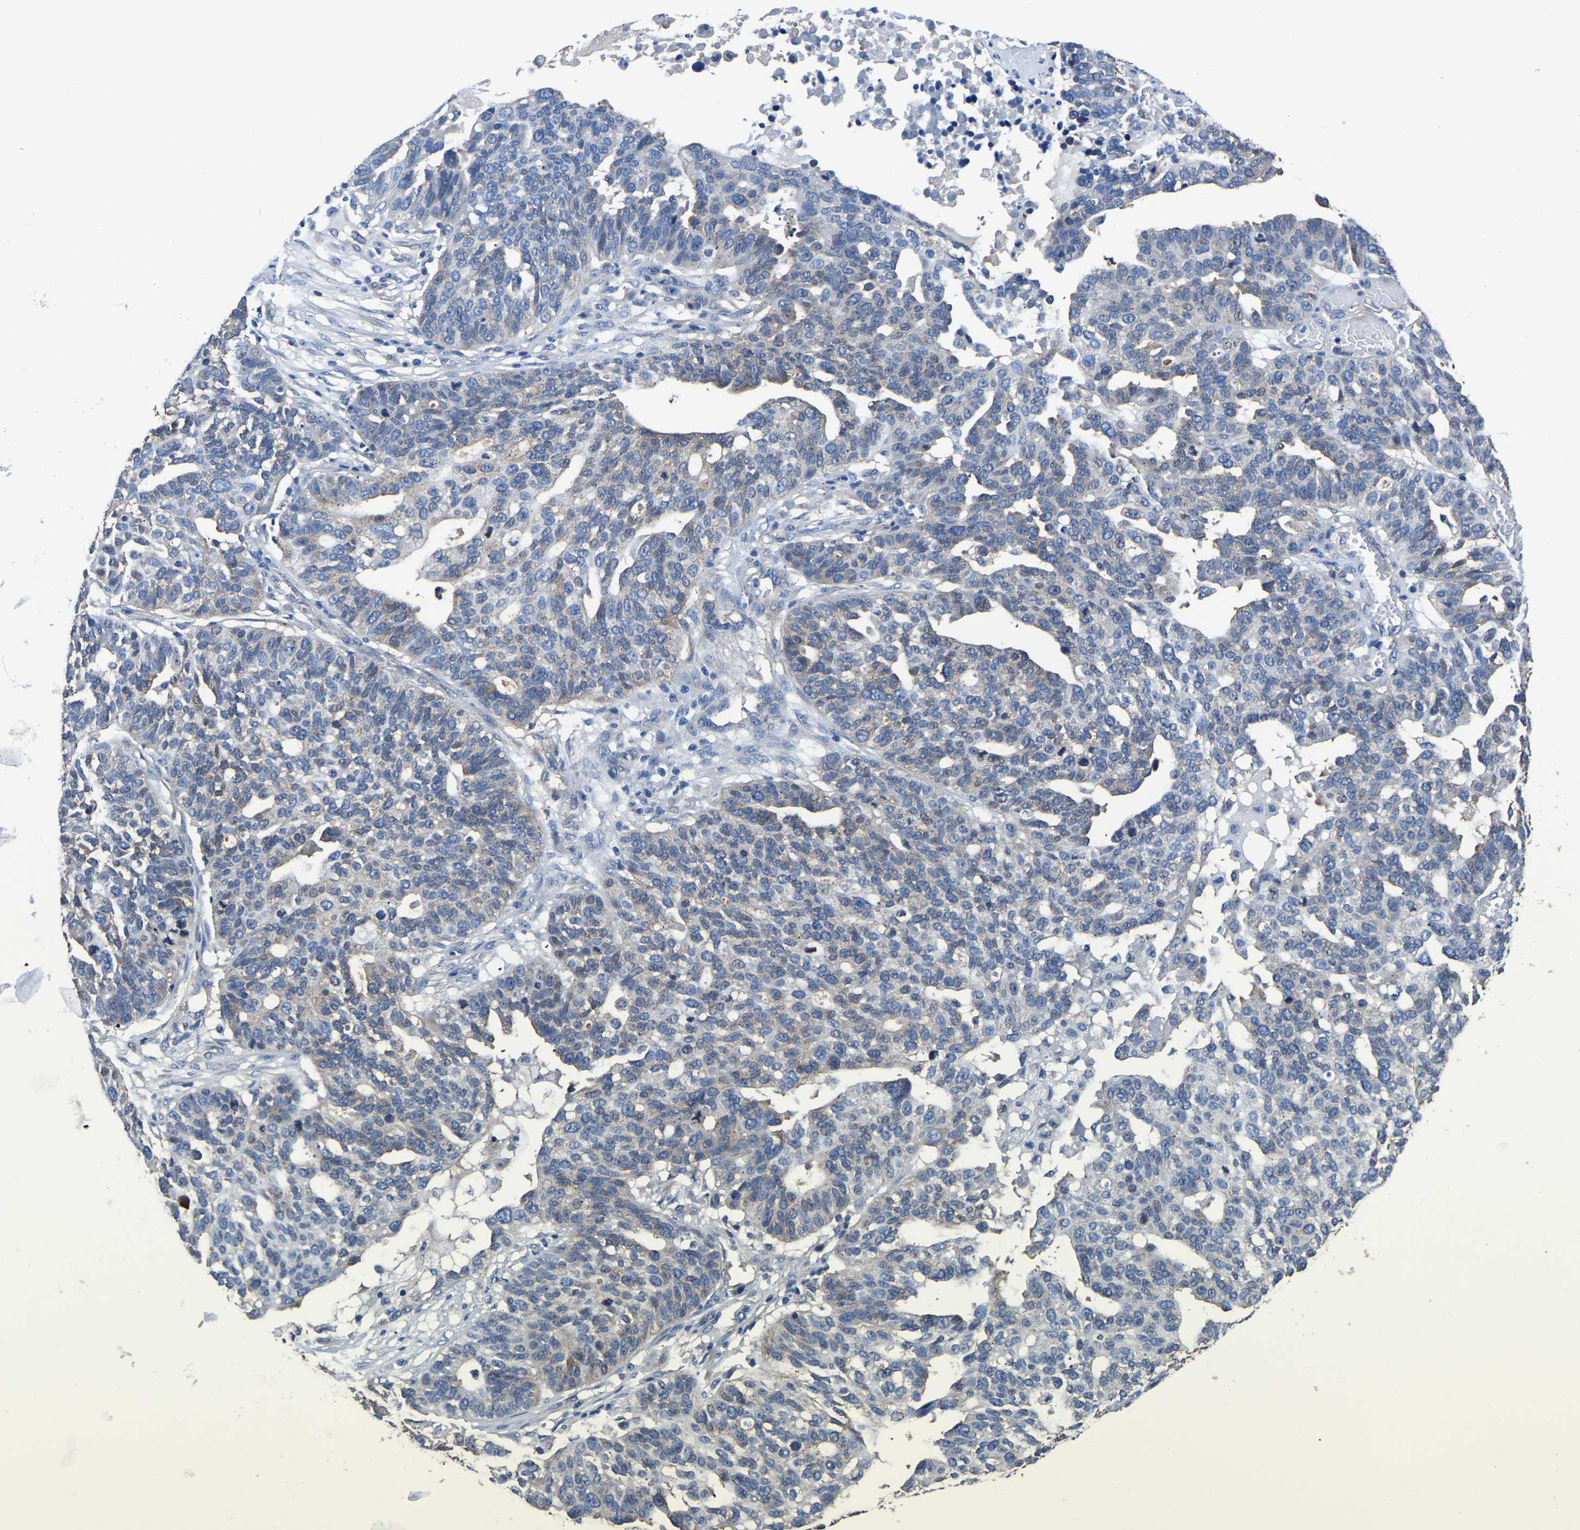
{"staining": {"intensity": "negative", "quantity": "none", "location": "none"}, "tissue": "ovarian cancer", "cell_type": "Tumor cells", "image_type": "cancer", "snomed": [{"axis": "morphology", "description": "Cystadenocarcinoma, serous, NOS"}, {"axis": "topography", "description": "Ovary"}], "caption": "Tumor cells show no significant positivity in ovarian cancer. The staining was performed using DAB to visualize the protein expression in brown, while the nuclei were stained in blue with hematoxylin (Magnification: 20x).", "gene": "TFG", "patient": {"sex": "female", "age": 59}}